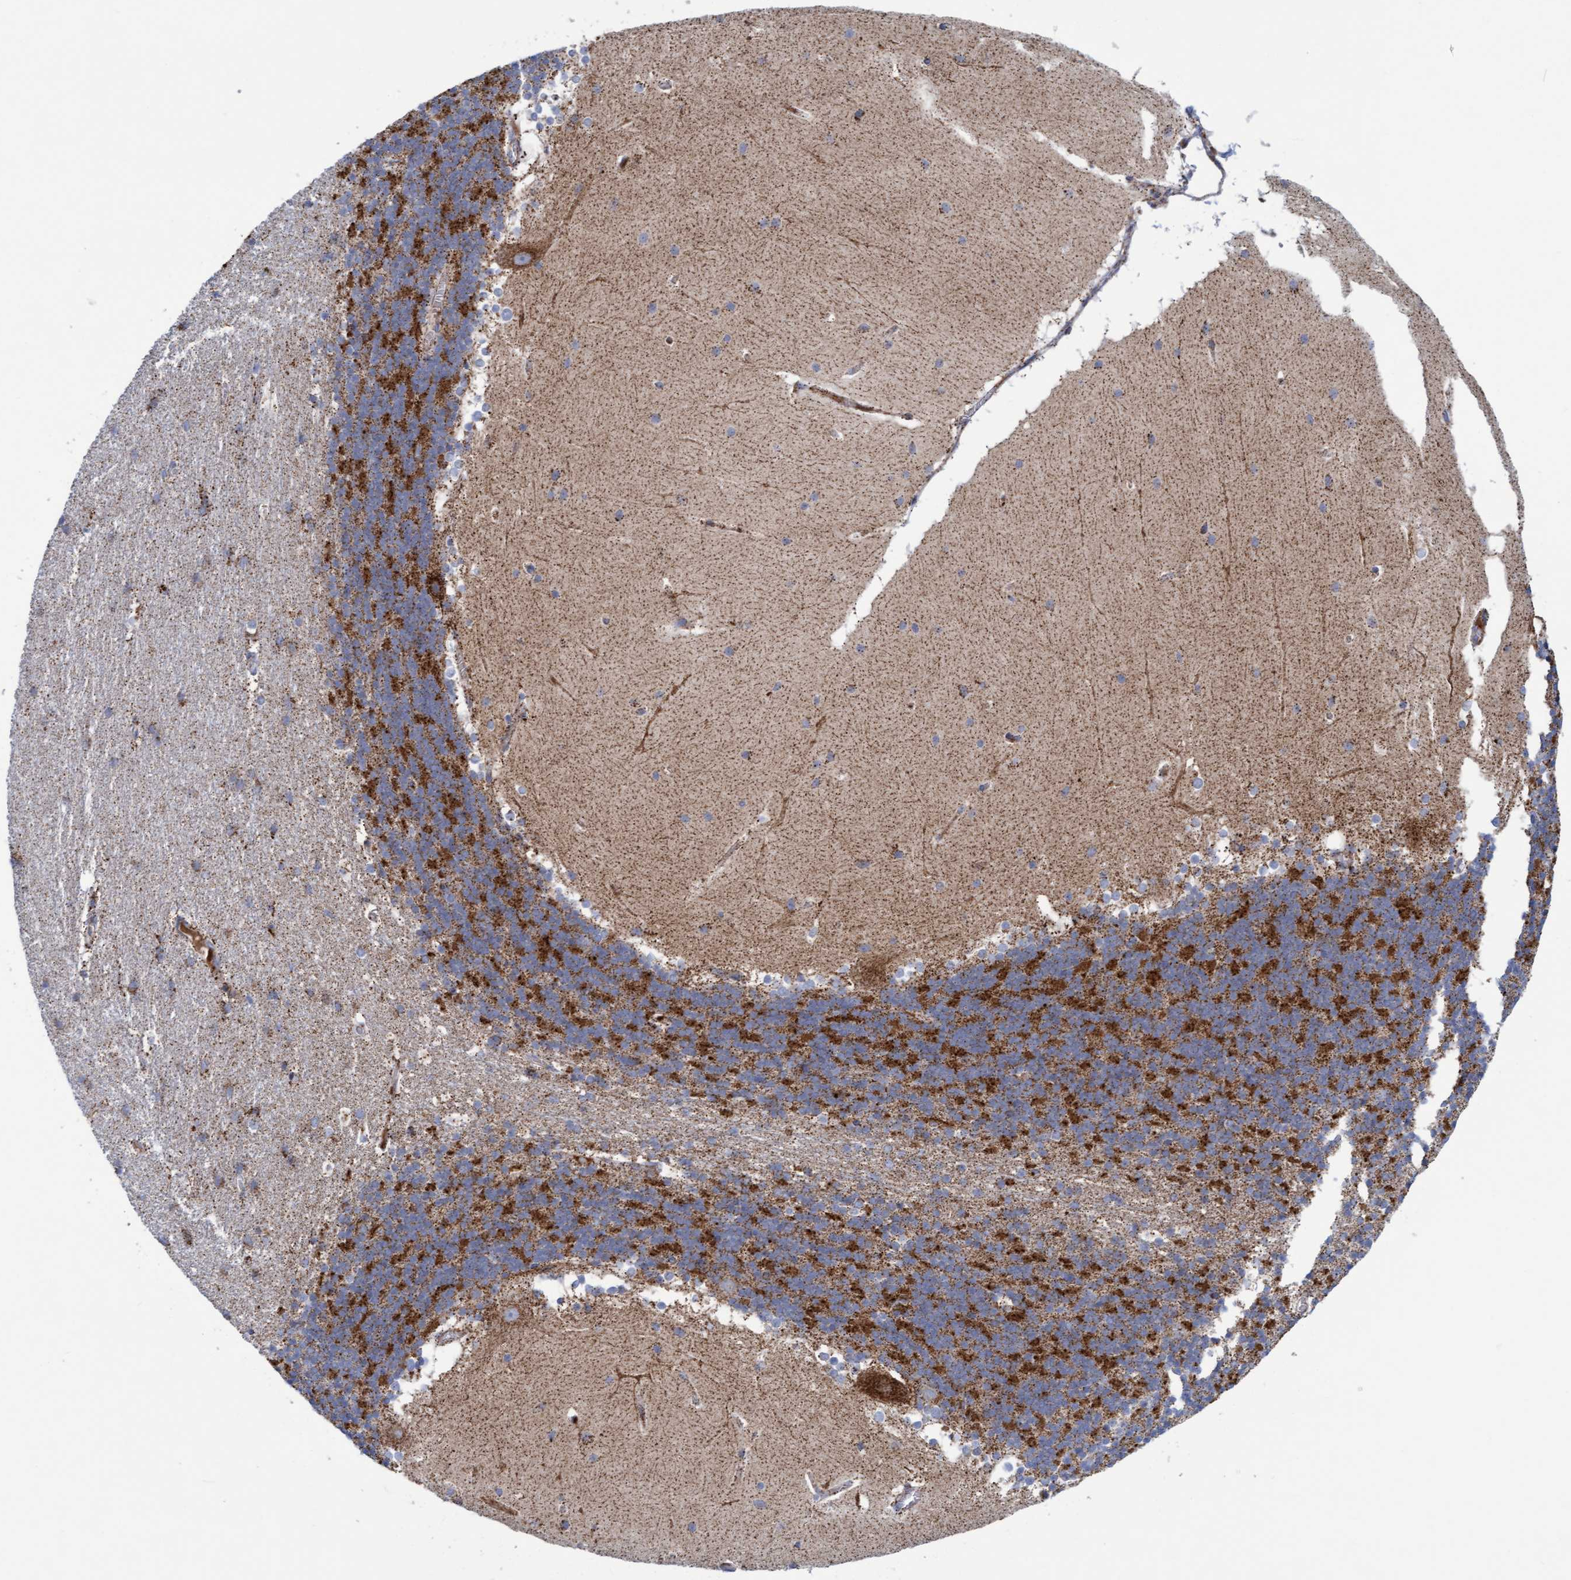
{"staining": {"intensity": "strong", "quantity": "25%-75%", "location": "cytoplasmic/membranous"}, "tissue": "cerebellum", "cell_type": "Cells in granular layer", "image_type": "normal", "snomed": [{"axis": "morphology", "description": "Normal tissue, NOS"}, {"axis": "topography", "description": "Cerebellum"}], "caption": "Immunohistochemical staining of unremarkable cerebellum exhibits strong cytoplasmic/membranous protein positivity in approximately 25%-75% of cells in granular layer. (Stains: DAB in brown, nuclei in blue, Microscopy: brightfield microscopy at high magnification).", "gene": "GGTA1", "patient": {"sex": "female", "age": 19}}